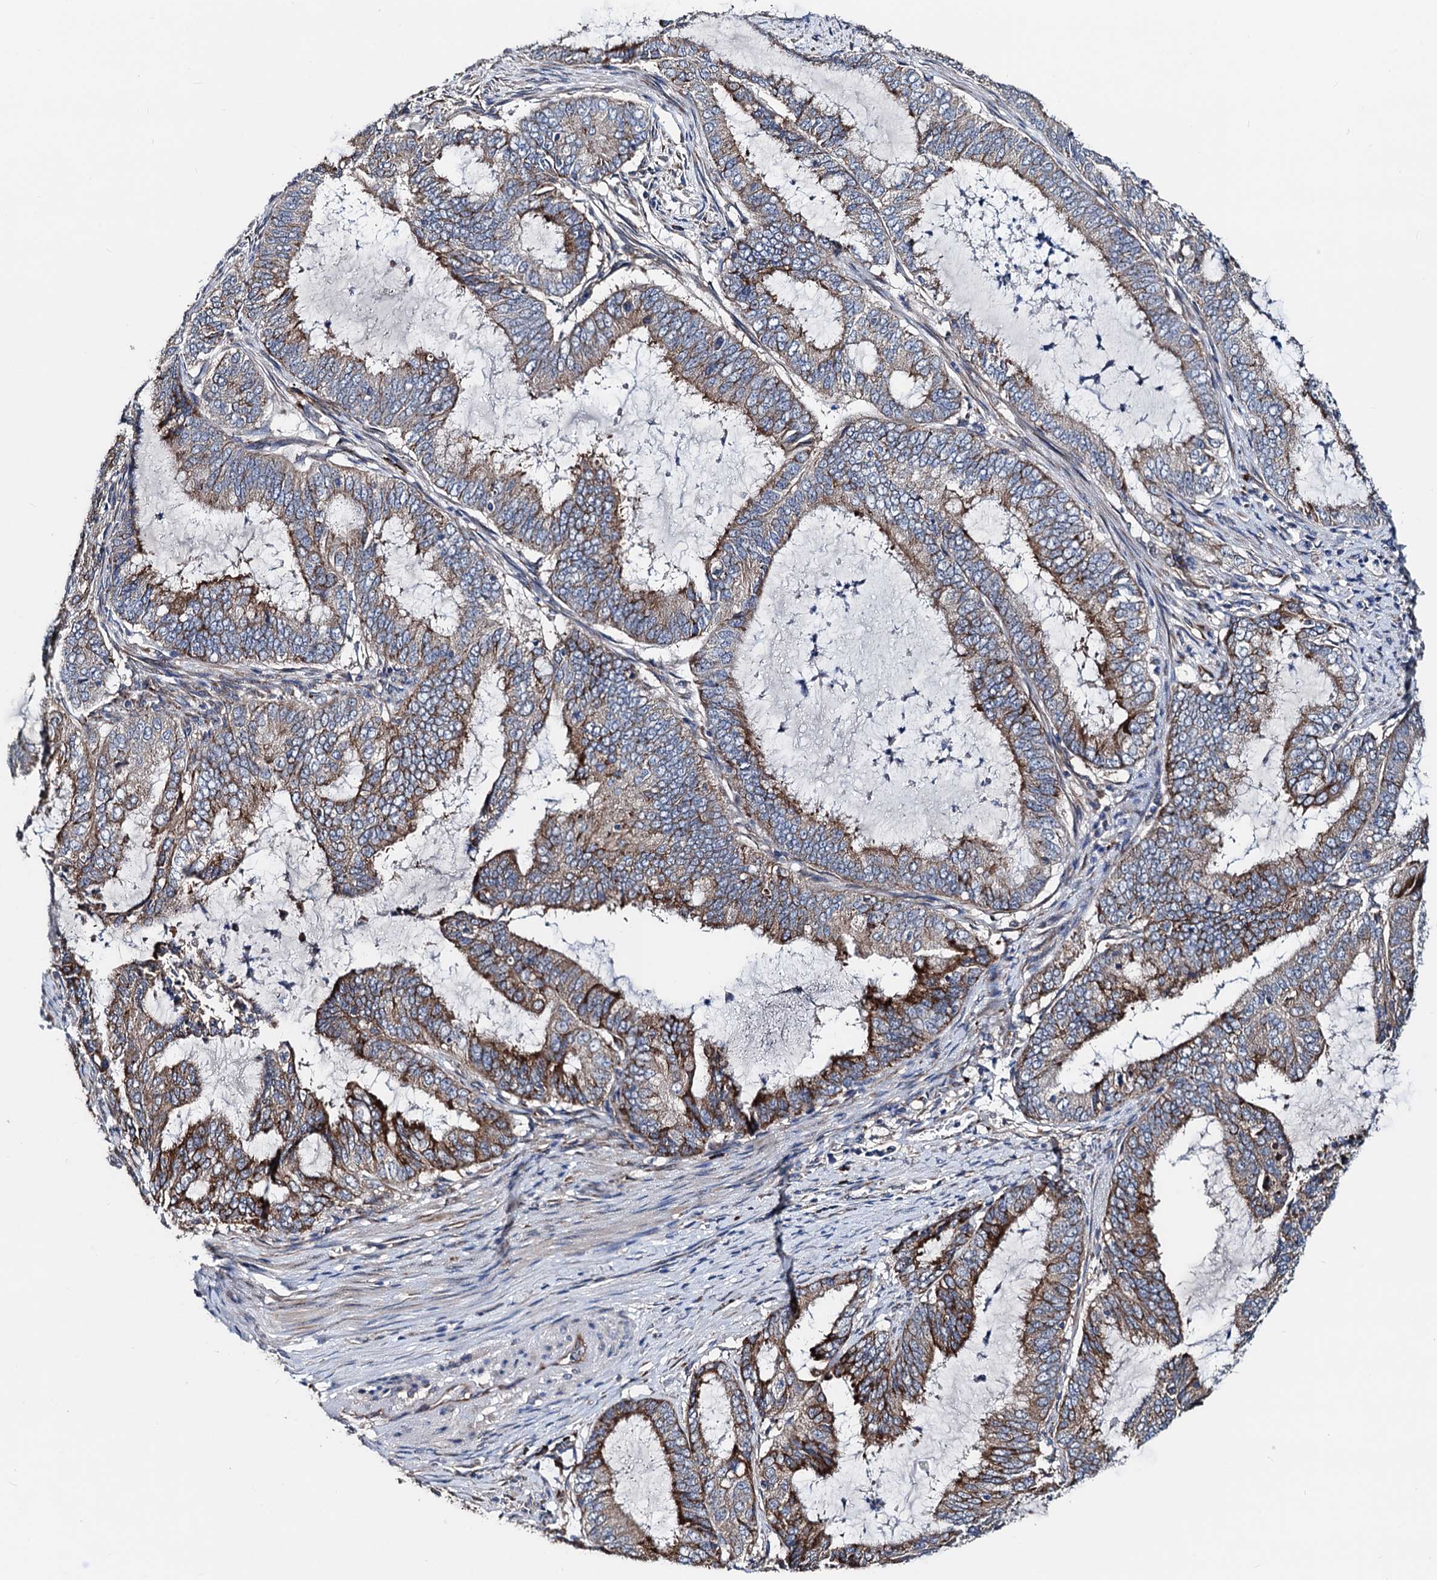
{"staining": {"intensity": "strong", "quantity": "25%-75%", "location": "cytoplasmic/membranous"}, "tissue": "endometrial cancer", "cell_type": "Tumor cells", "image_type": "cancer", "snomed": [{"axis": "morphology", "description": "Adenocarcinoma, NOS"}, {"axis": "topography", "description": "Endometrium"}], "caption": "A high-resolution photomicrograph shows immunohistochemistry staining of endometrial cancer, which demonstrates strong cytoplasmic/membranous expression in approximately 25%-75% of tumor cells.", "gene": "AKAP11", "patient": {"sex": "female", "age": 51}}